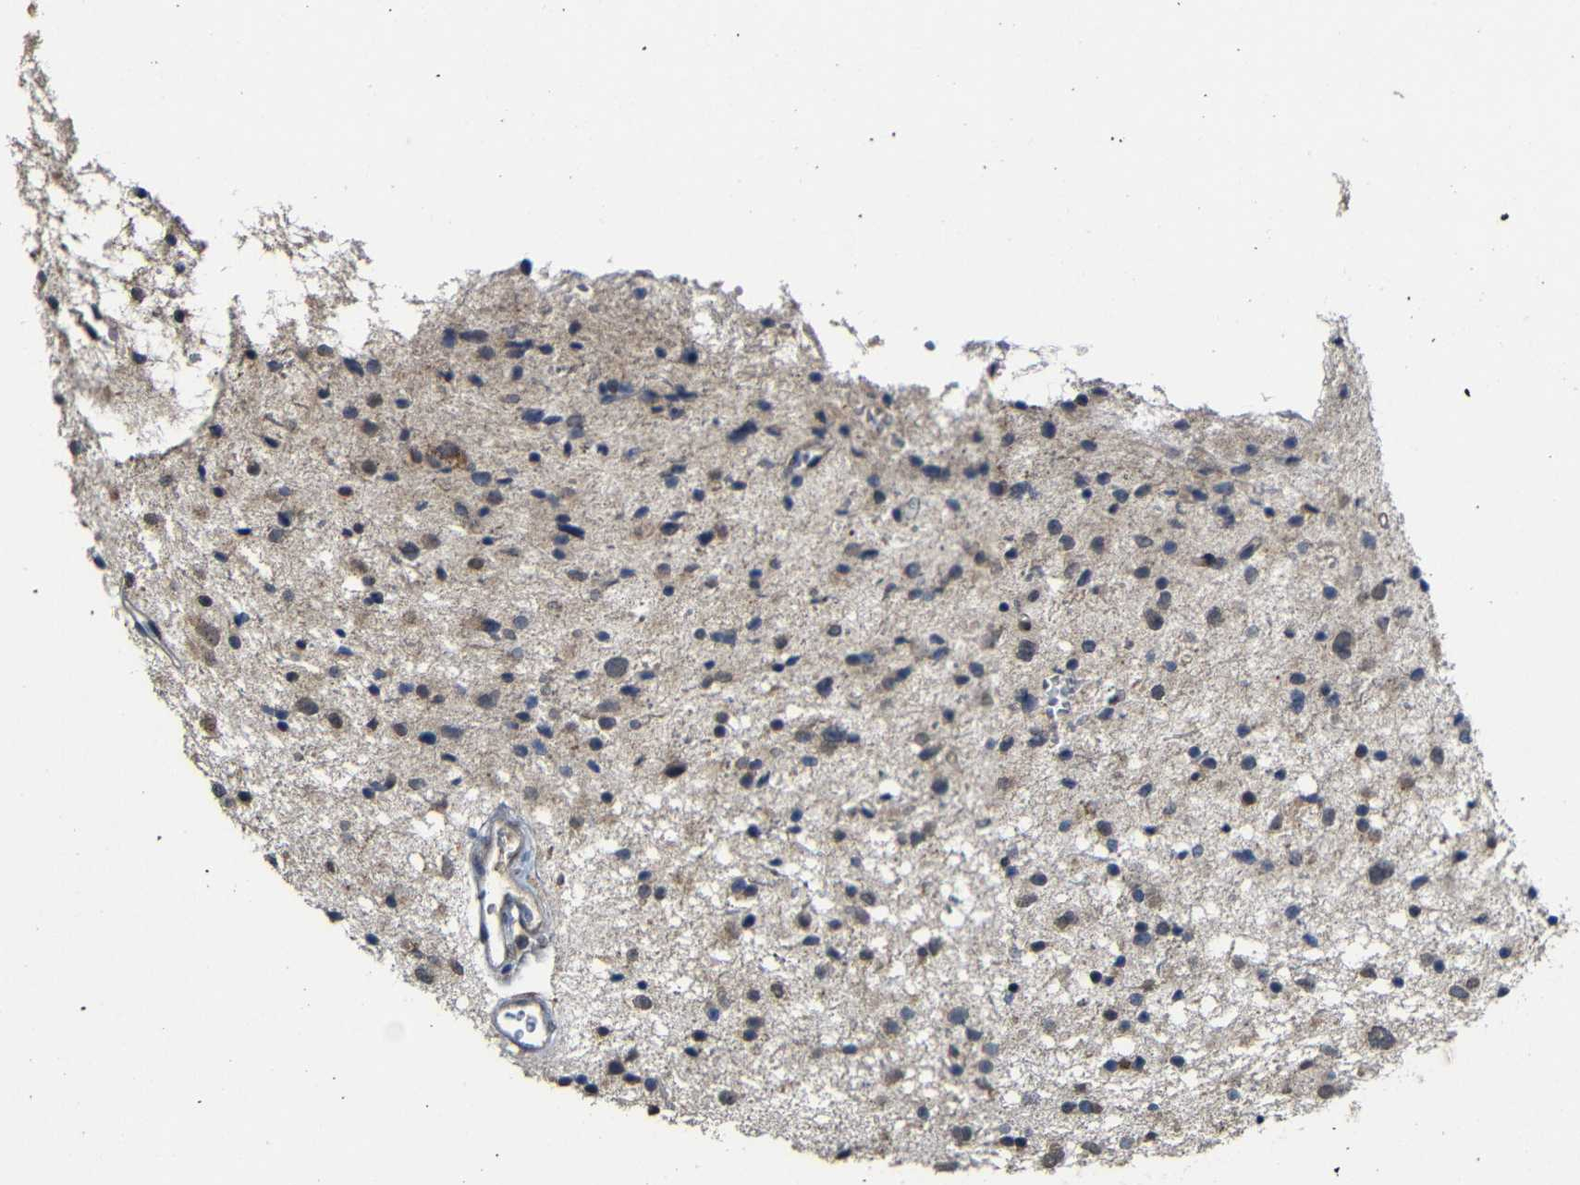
{"staining": {"intensity": "weak", "quantity": "<25%", "location": "cytoplasmic/membranous"}, "tissue": "glioma", "cell_type": "Tumor cells", "image_type": "cancer", "snomed": [{"axis": "morphology", "description": "Glioma, malignant, Low grade"}, {"axis": "topography", "description": "Brain"}], "caption": "Human glioma stained for a protein using IHC exhibits no staining in tumor cells.", "gene": "ATG12", "patient": {"sex": "female", "age": 37}}